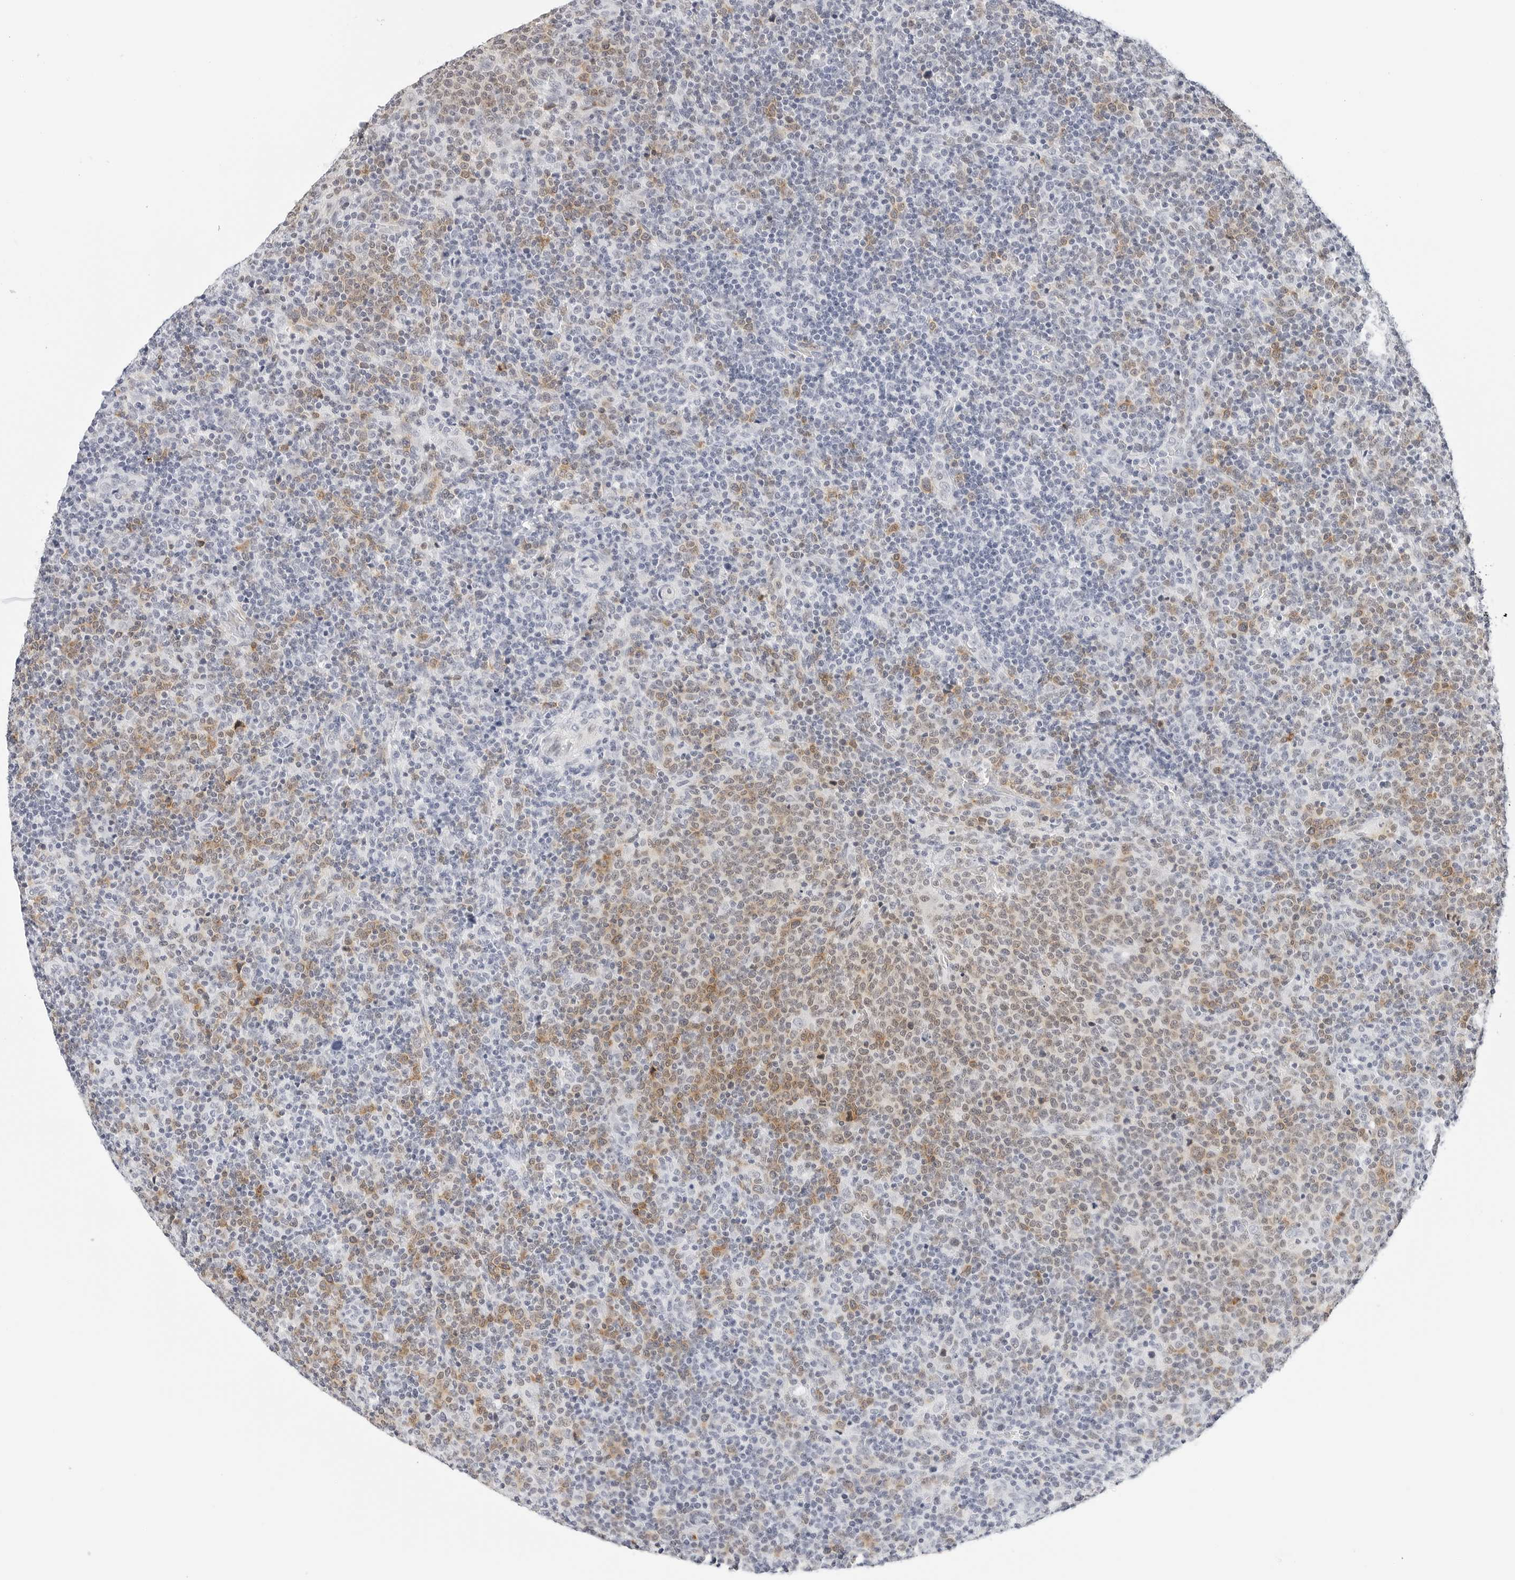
{"staining": {"intensity": "moderate", "quantity": "<25%", "location": "nuclear"}, "tissue": "lymphoma", "cell_type": "Tumor cells", "image_type": "cancer", "snomed": [{"axis": "morphology", "description": "Malignant lymphoma, non-Hodgkin's type, High grade"}, {"axis": "topography", "description": "Lymph node"}], "caption": "High-grade malignant lymphoma, non-Hodgkin's type was stained to show a protein in brown. There is low levels of moderate nuclear staining in about <25% of tumor cells.", "gene": "CD22", "patient": {"sex": "male", "age": 61}}